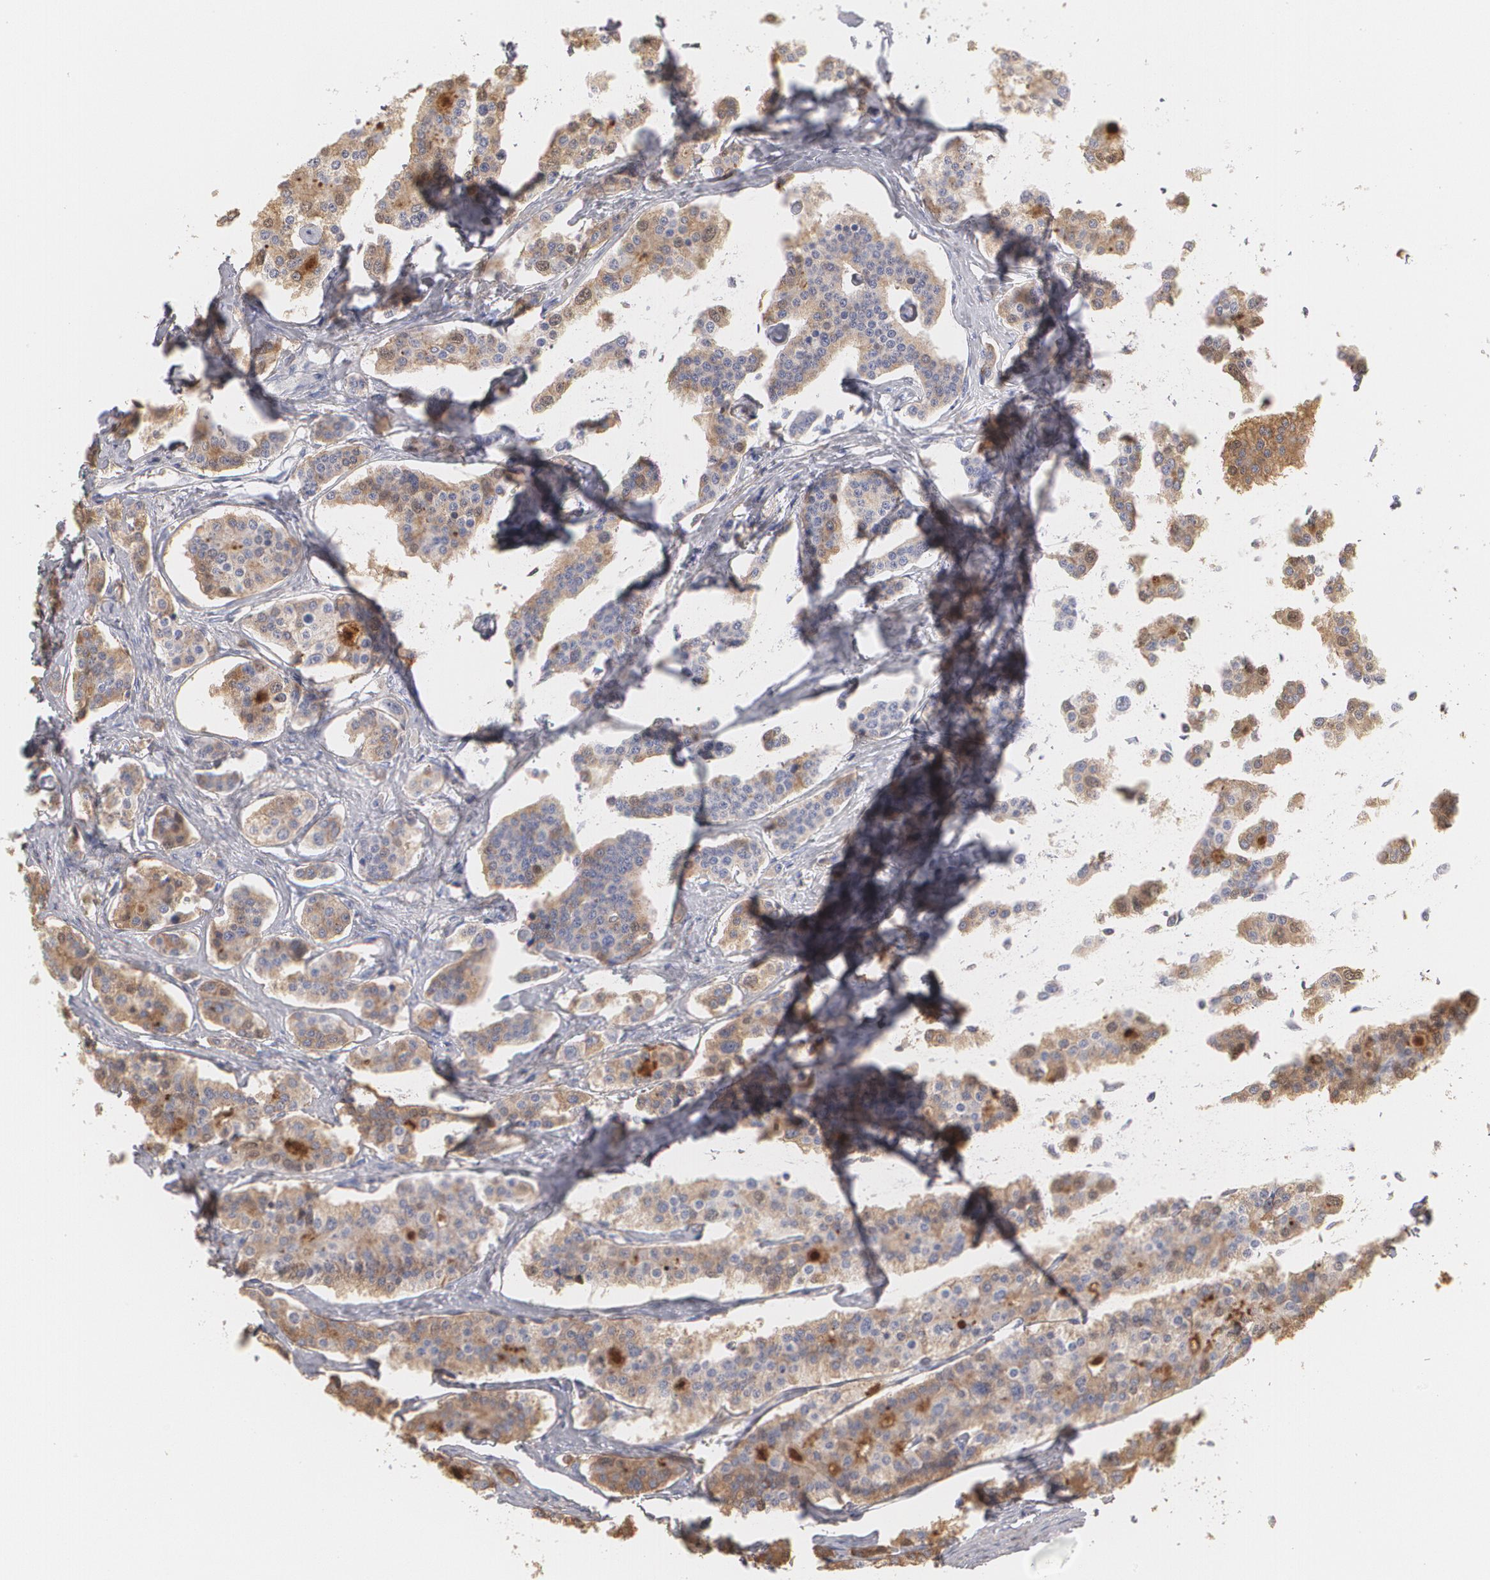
{"staining": {"intensity": "moderate", "quantity": ">75%", "location": "cytoplasmic/membranous,nuclear"}, "tissue": "carcinoid", "cell_type": "Tumor cells", "image_type": "cancer", "snomed": [{"axis": "morphology", "description": "Carcinoid, malignant, NOS"}, {"axis": "topography", "description": "Small intestine"}], "caption": "The histopathology image reveals staining of carcinoid (malignant), revealing moderate cytoplasmic/membranous and nuclear protein positivity (brown color) within tumor cells.", "gene": "SERPINA1", "patient": {"sex": "male", "age": 63}}